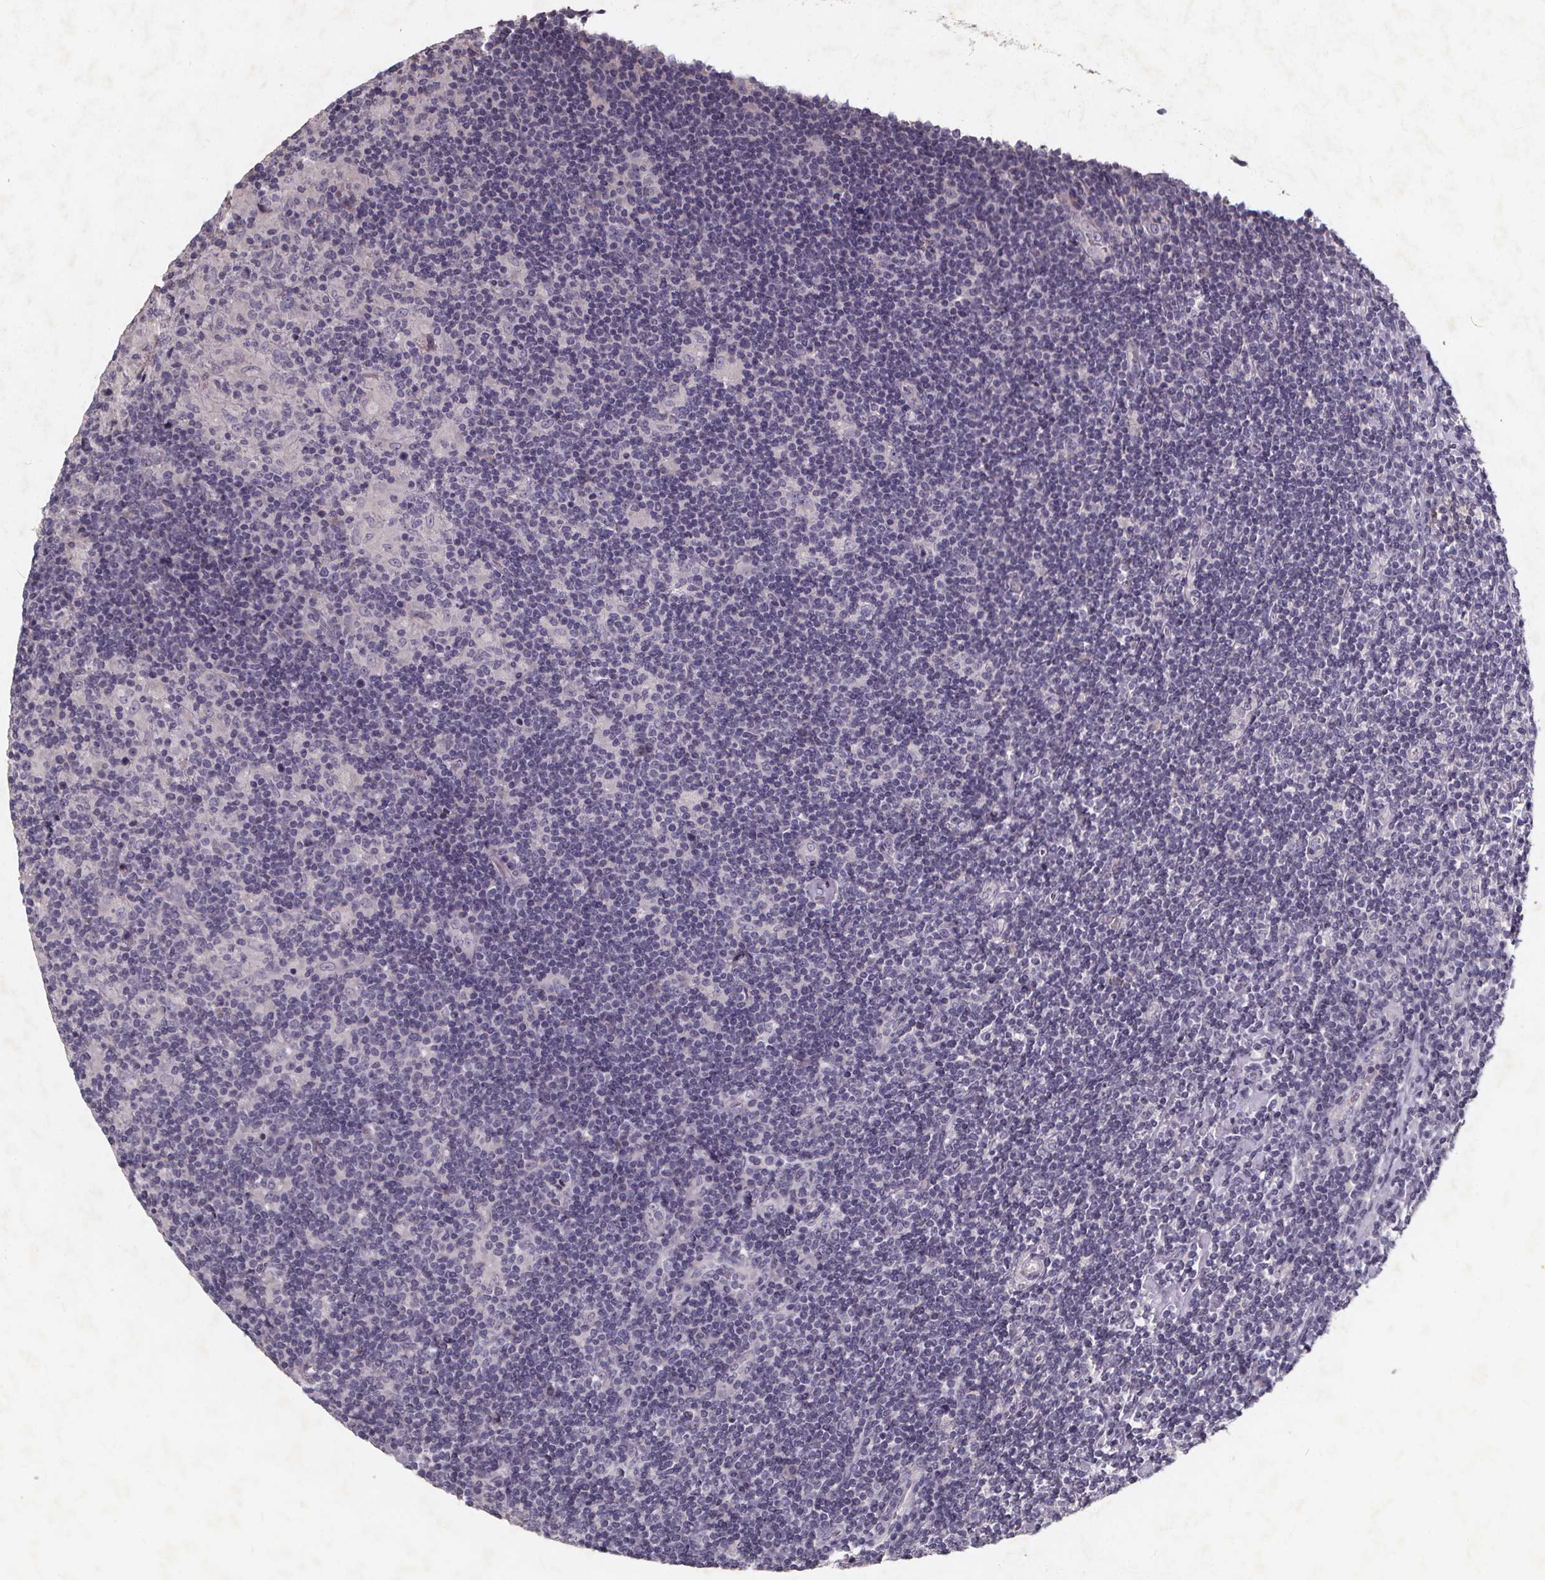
{"staining": {"intensity": "negative", "quantity": "none", "location": "none"}, "tissue": "lymphoma", "cell_type": "Tumor cells", "image_type": "cancer", "snomed": [{"axis": "morphology", "description": "Hodgkin's disease, NOS"}, {"axis": "topography", "description": "Lymph node"}], "caption": "Immunohistochemistry (IHC) of lymphoma displays no positivity in tumor cells.", "gene": "TSPAN14", "patient": {"sex": "male", "age": 40}}